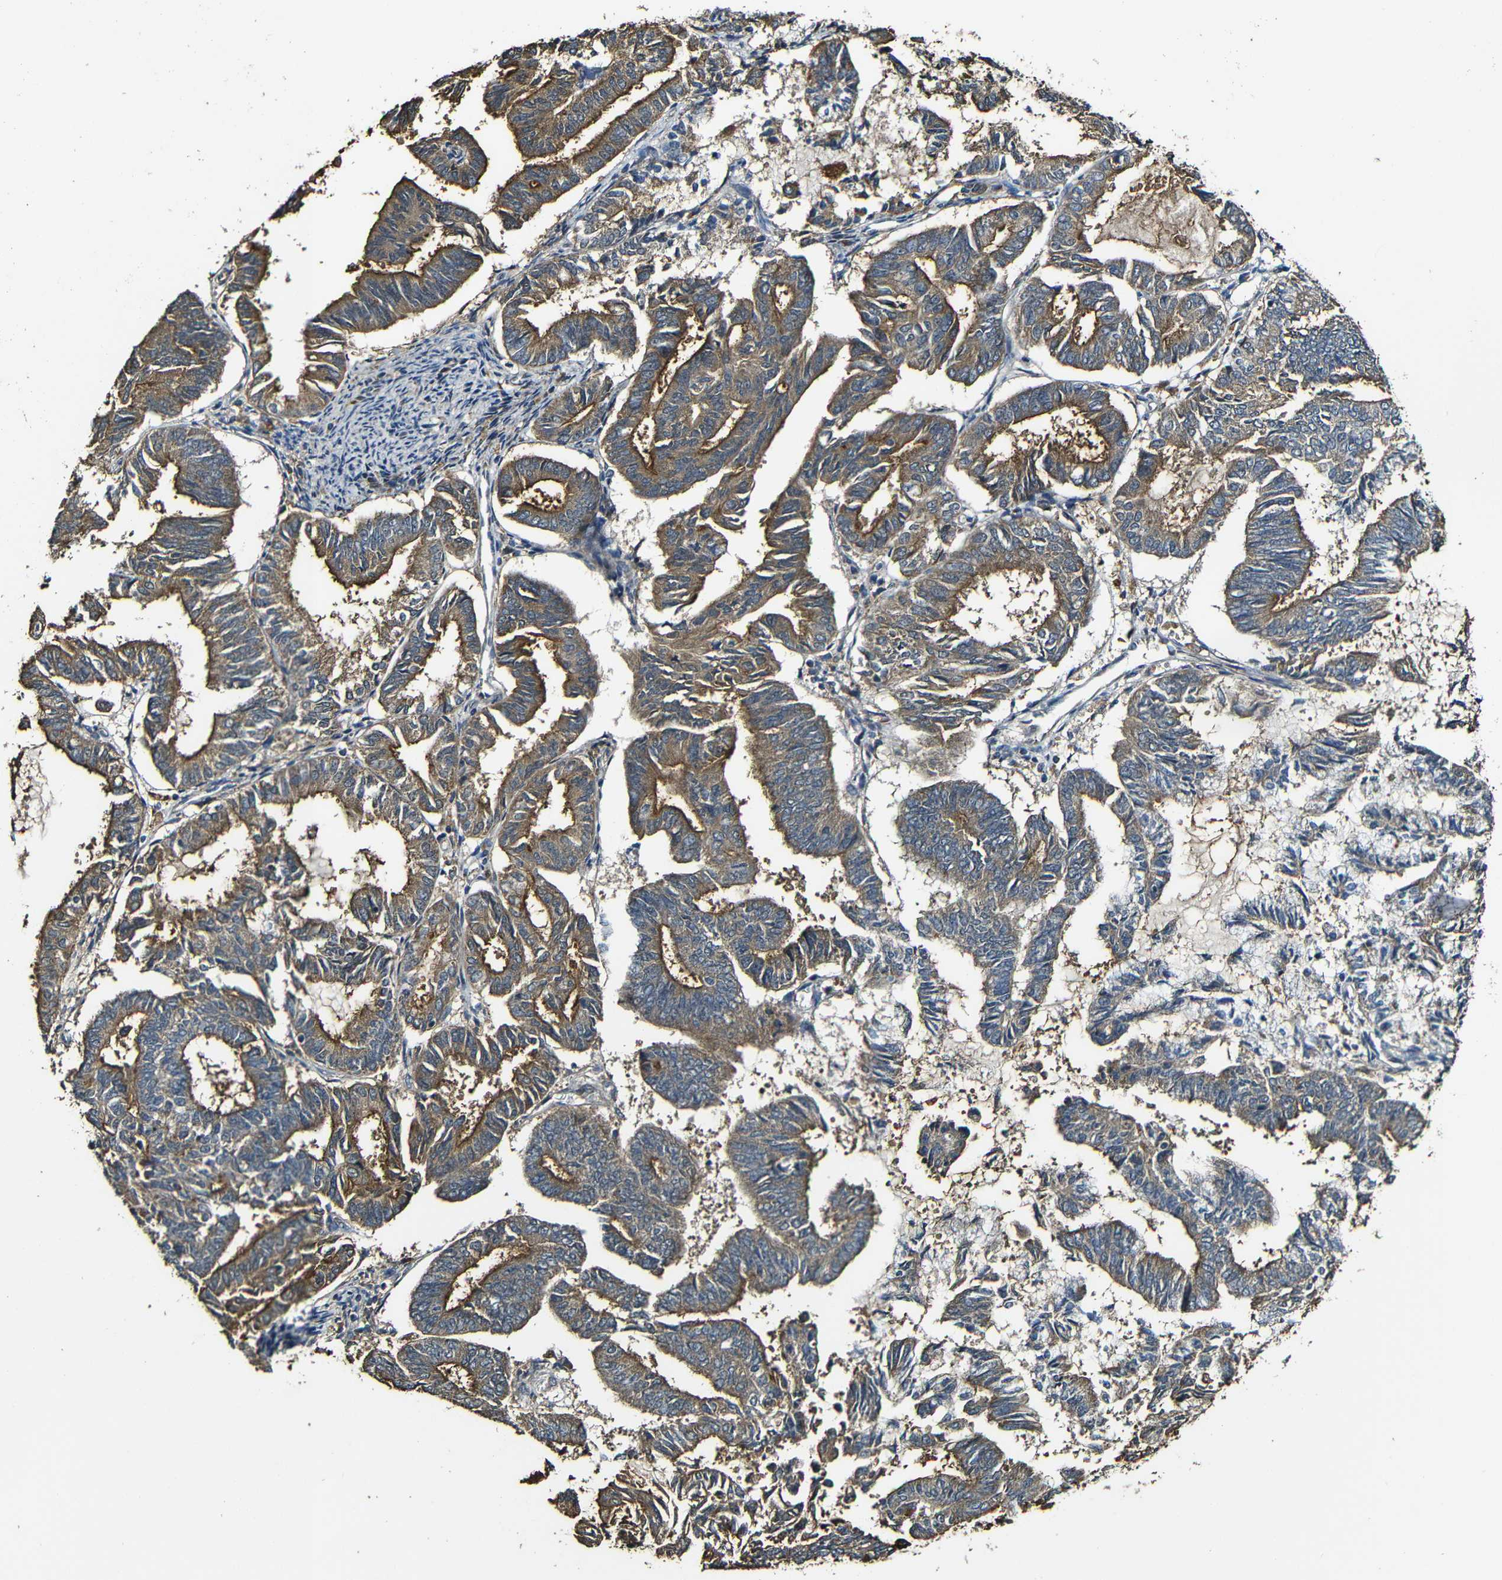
{"staining": {"intensity": "strong", "quantity": ">75%", "location": "cytoplasmic/membranous"}, "tissue": "endometrial cancer", "cell_type": "Tumor cells", "image_type": "cancer", "snomed": [{"axis": "morphology", "description": "Adenocarcinoma, NOS"}, {"axis": "topography", "description": "Endometrium"}], "caption": "Immunohistochemical staining of human endometrial cancer reveals strong cytoplasmic/membranous protein positivity in about >75% of tumor cells. (DAB (3,3'-diaminobenzidine) IHC, brown staining for protein, blue staining for nuclei).", "gene": "CASP8", "patient": {"sex": "female", "age": 86}}